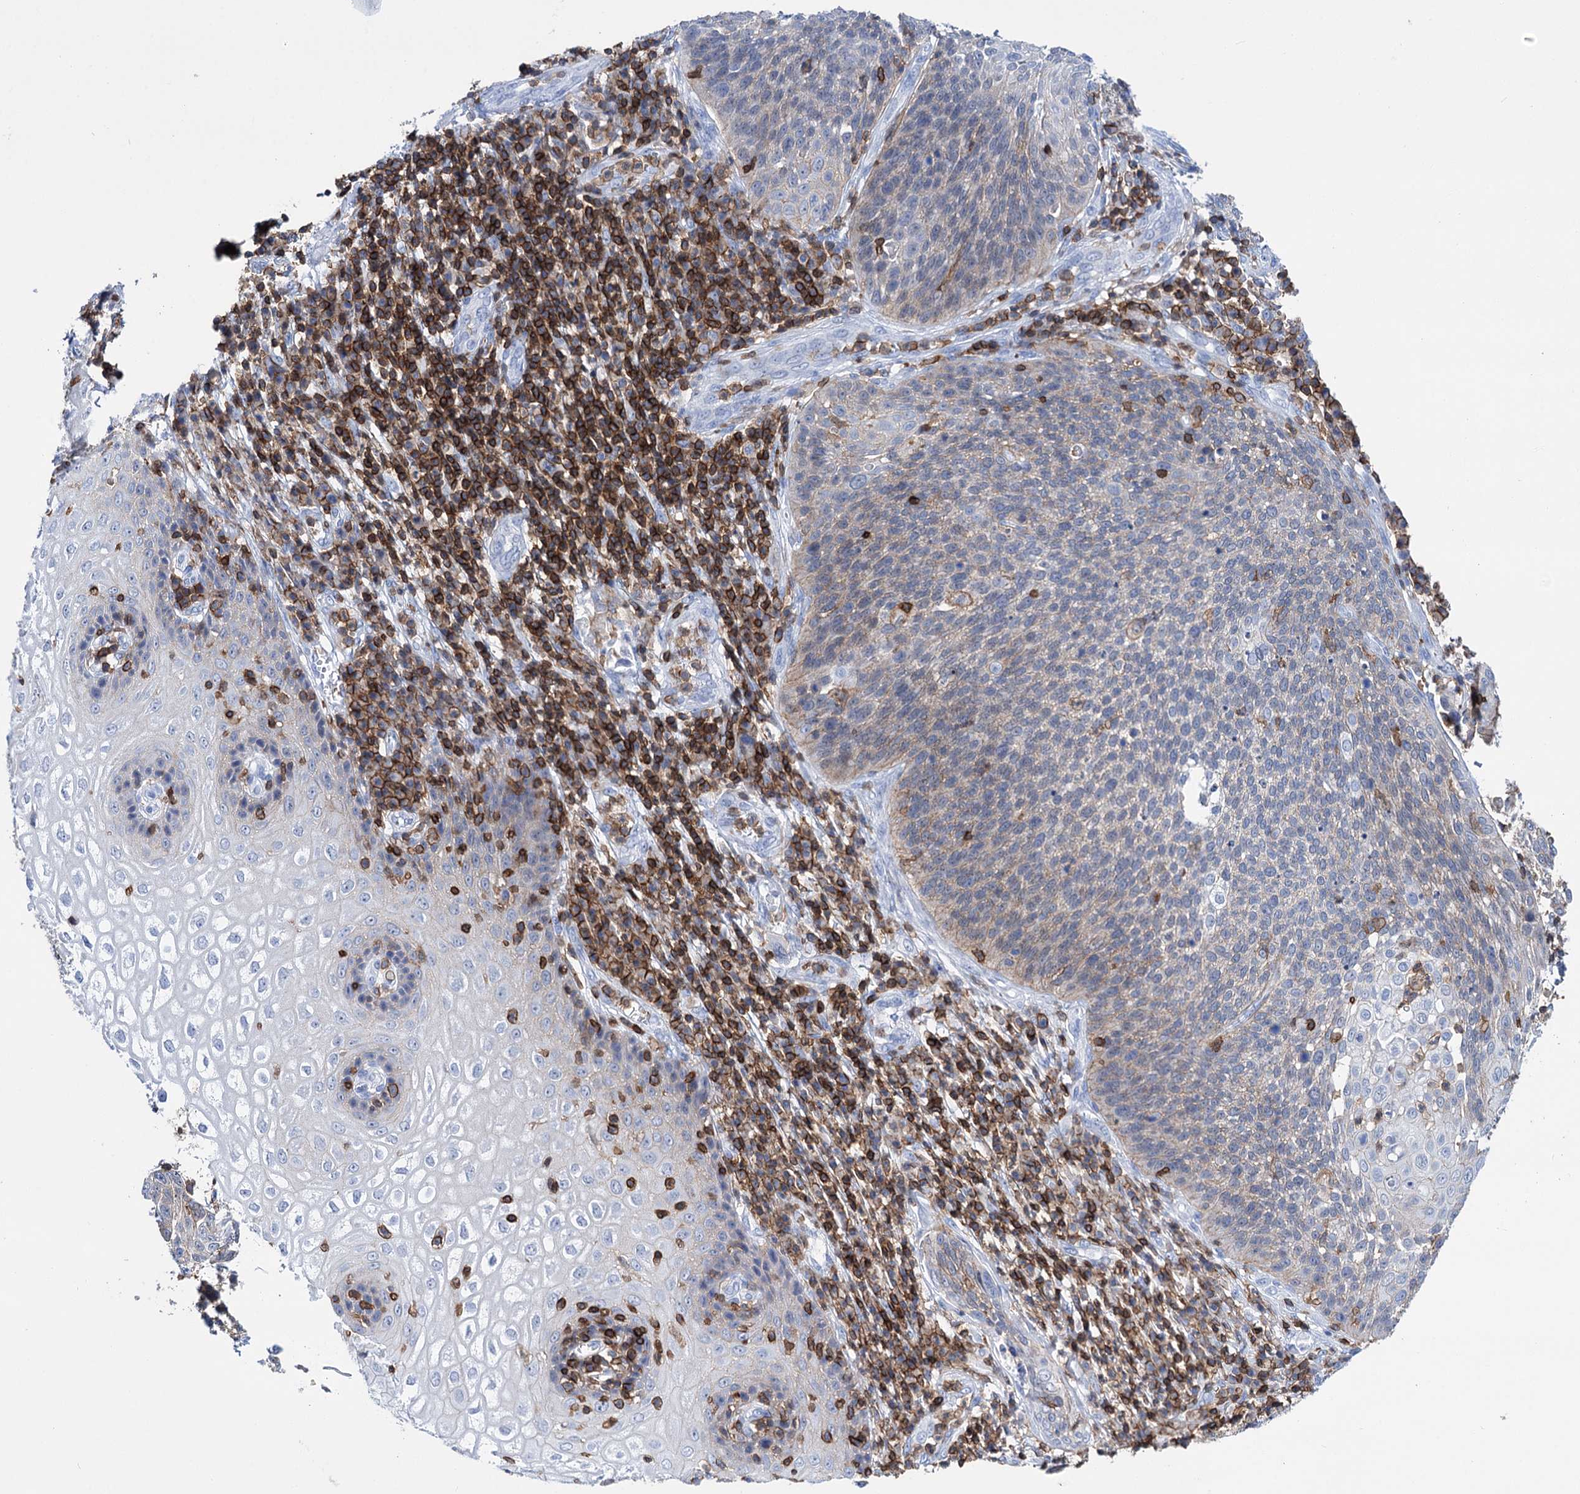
{"staining": {"intensity": "weak", "quantity": "<25%", "location": "cytoplasmic/membranous"}, "tissue": "cervical cancer", "cell_type": "Tumor cells", "image_type": "cancer", "snomed": [{"axis": "morphology", "description": "Squamous cell carcinoma, NOS"}, {"axis": "topography", "description": "Cervix"}], "caption": "Micrograph shows no significant protein positivity in tumor cells of cervical cancer (squamous cell carcinoma).", "gene": "DEF6", "patient": {"sex": "female", "age": 34}}